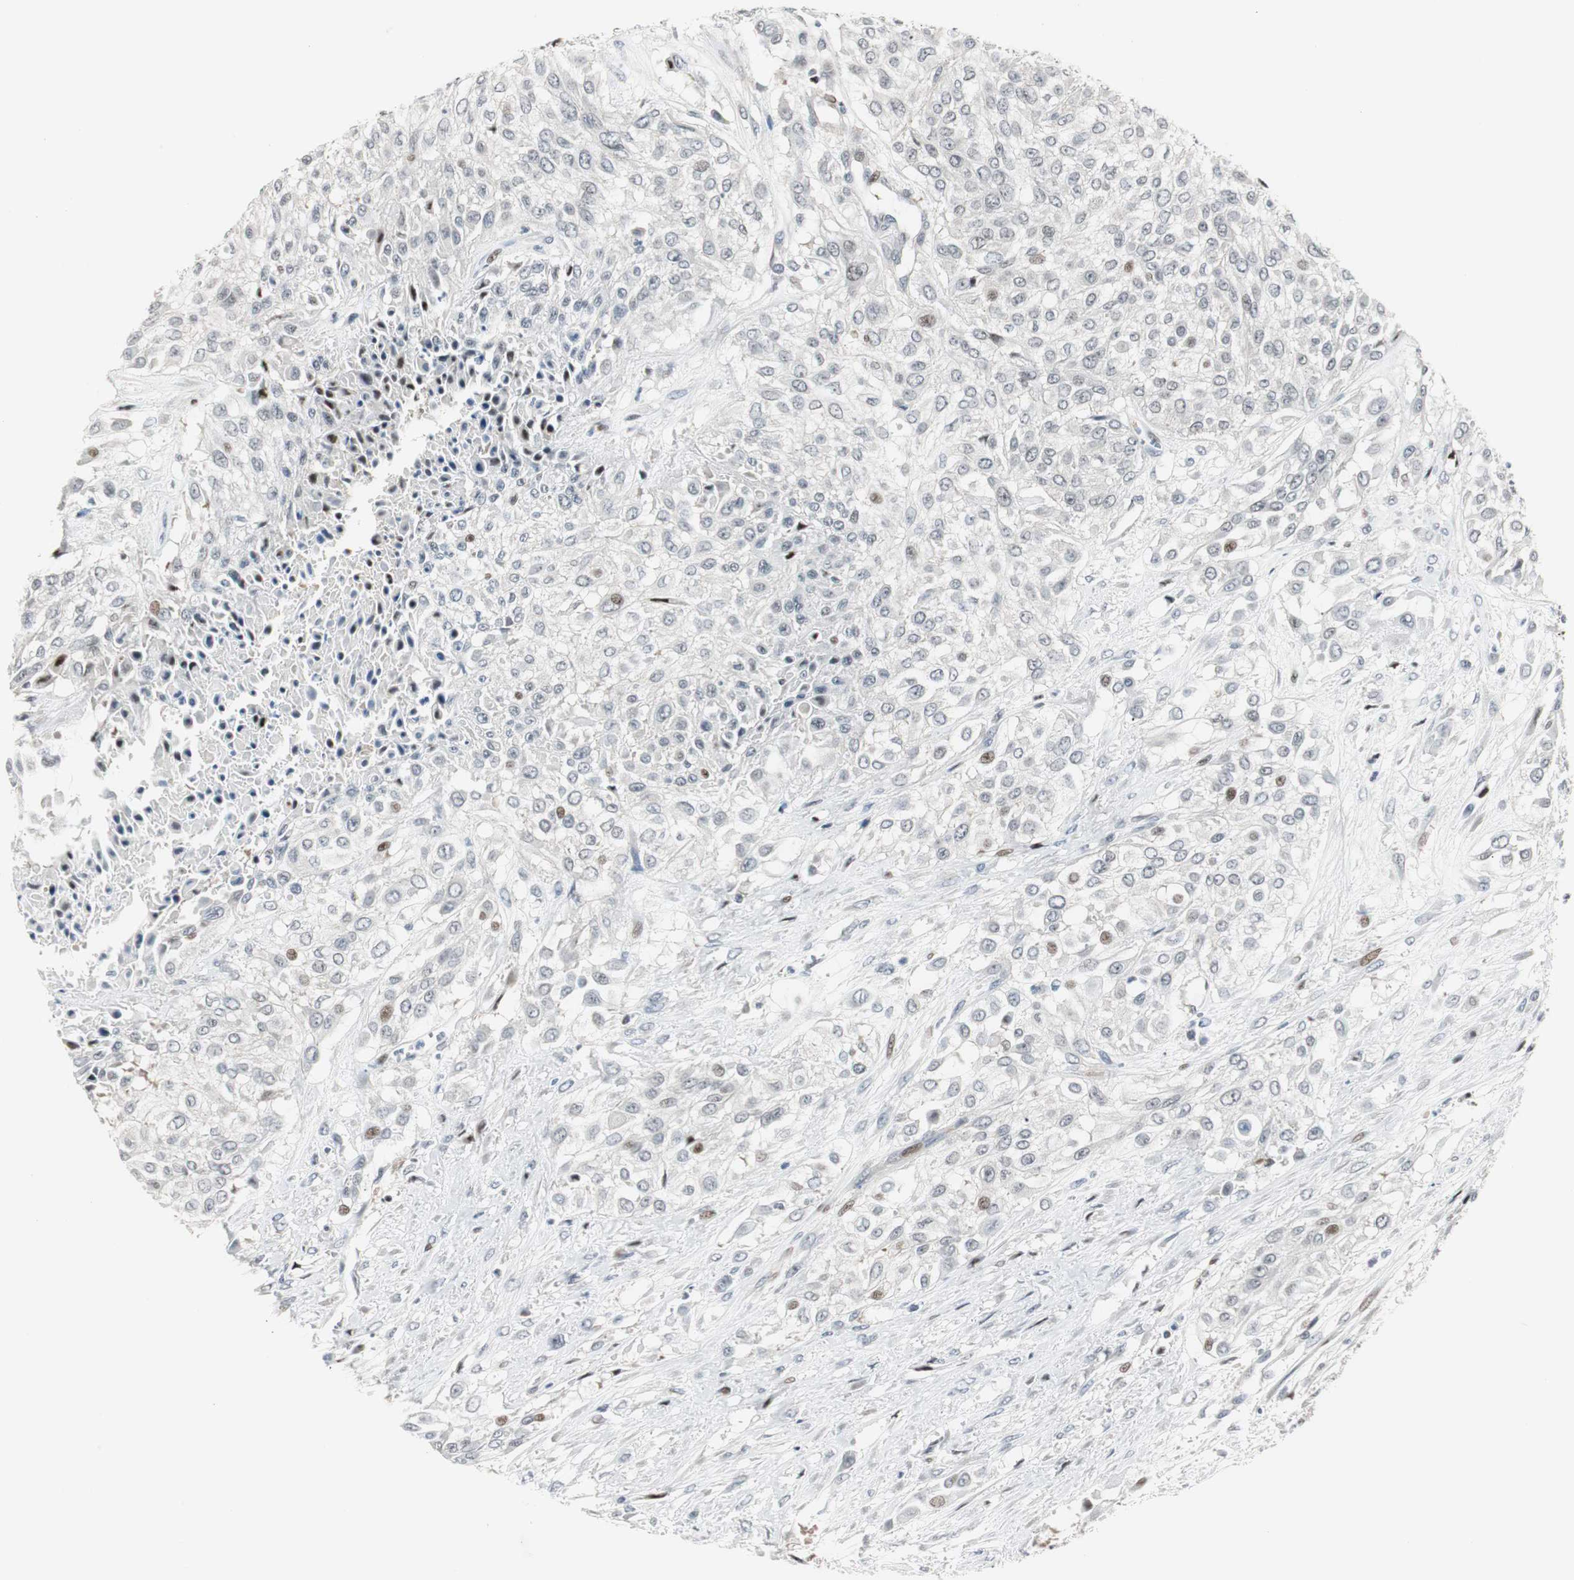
{"staining": {"intensity": "weak", "quantity": "<25%", "location": "nuclear"}, "tissue": "urothelial cancer", "cell_type": "Tumor cells", "image_type": "cancer", "snomed": [{"axis": "morphology", "description": "Urothelial carcinoma, High grade"}, {"axis": "topography", "description": "Urinary bladder"}], "caption": "IHC image of neoplastic tissue: human urothelial carcinoma (high-grade) stained with DAB shows no significant protein staining in tumor cells. Brightfield microscopy of immunohistochemistry stained with DAB (brown) and hematoxylin (blue), captured at high magnification.", "gene": "RAD1", "patient": {"sex": "male", "age": 57}}